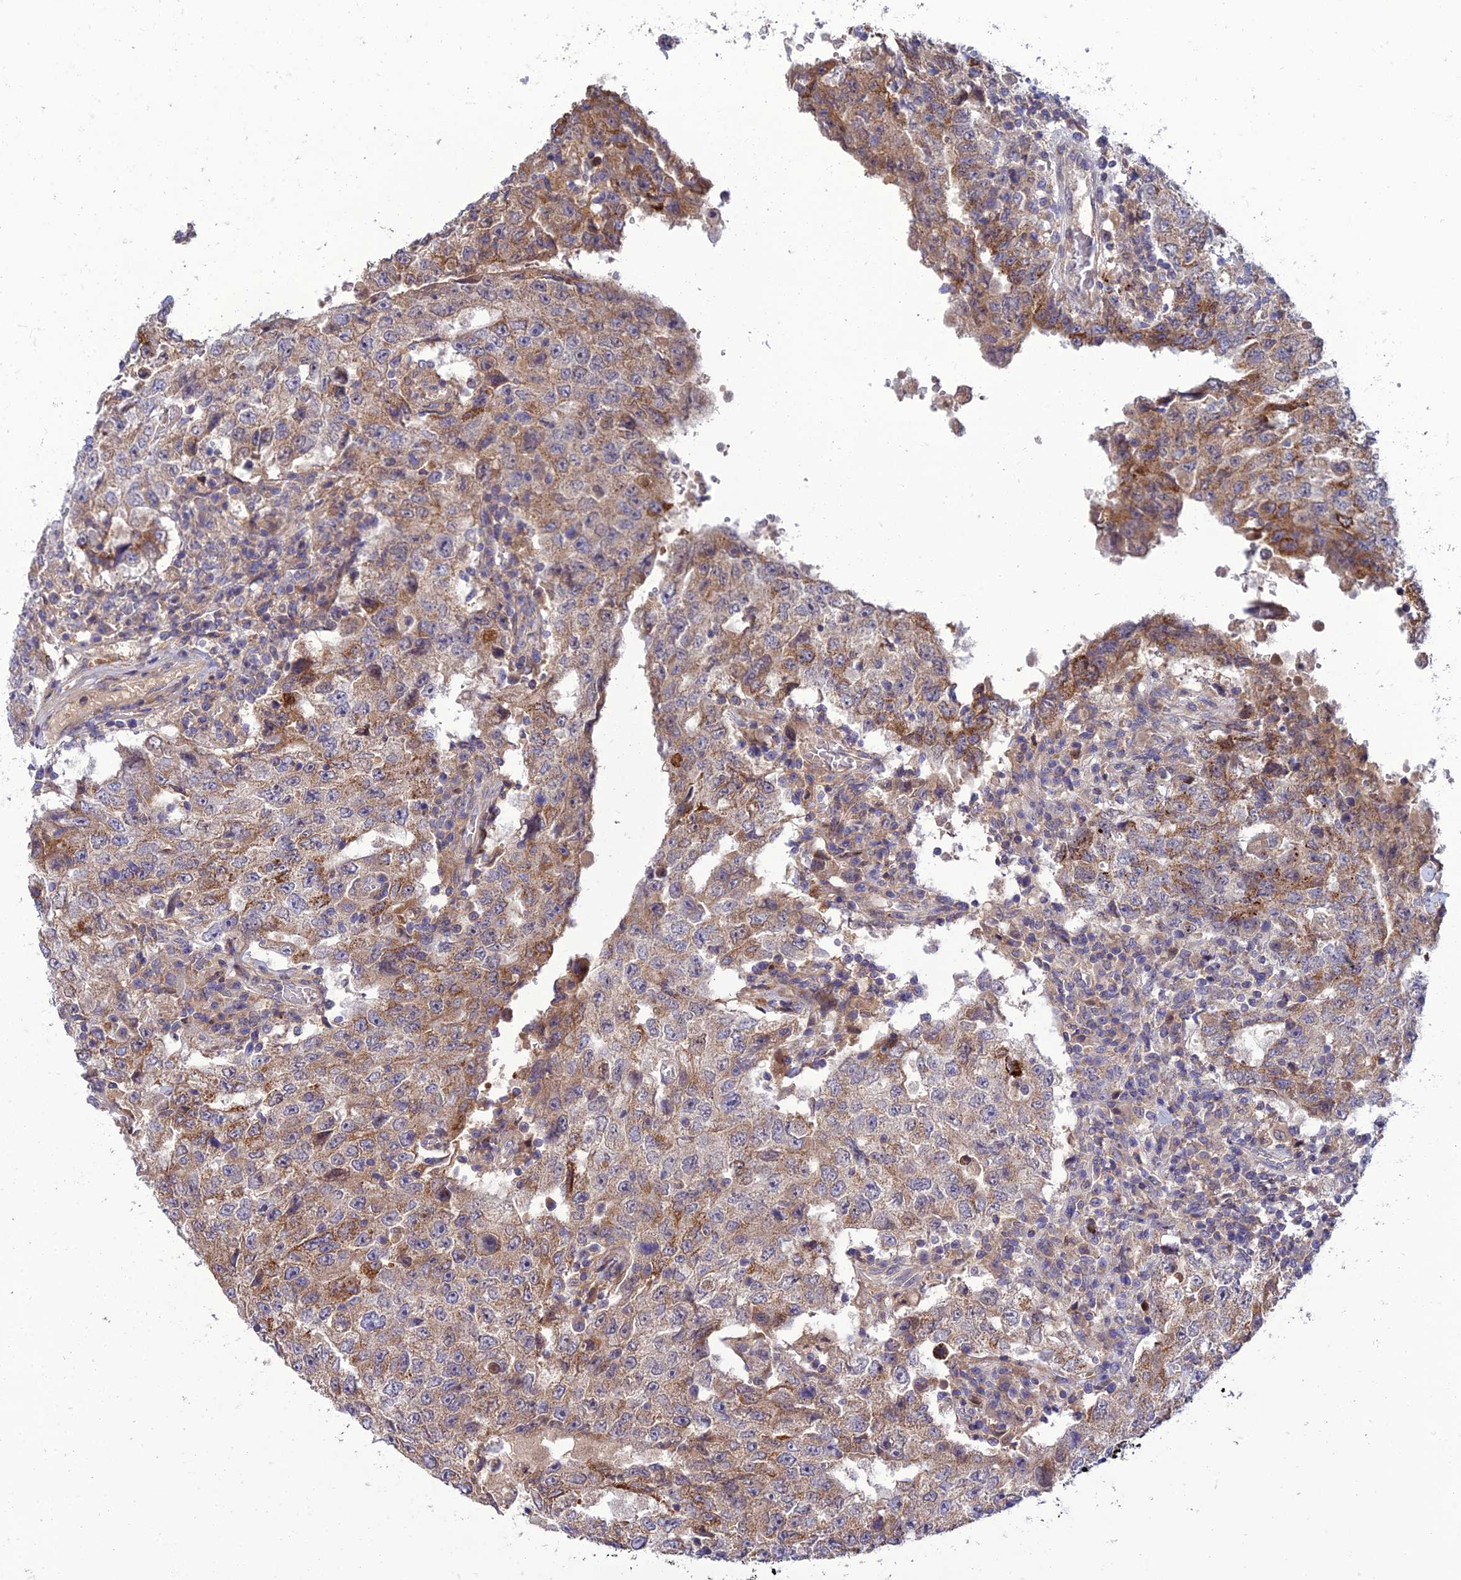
{"staining": {"intensity": "moderate", "quantity": "25%-75%", "location": "cytoplasmic/membranous"}, "tissue": "testis cancer", "cell_type": "Tumor cells", "image_type": "cancer", "snomed": [{"axis": "morphology", "description": "Carcinoma, Embryonal, NOS"}, {"axis": "topography", "description": "Testis"}], "caption": "Moderate cytoplasmic/membranous expression is identified in about 25%-75% of tumor cells in testis cancer.", "gene": "IRAK3", "patient": {"sex": "male", "age": 26}}